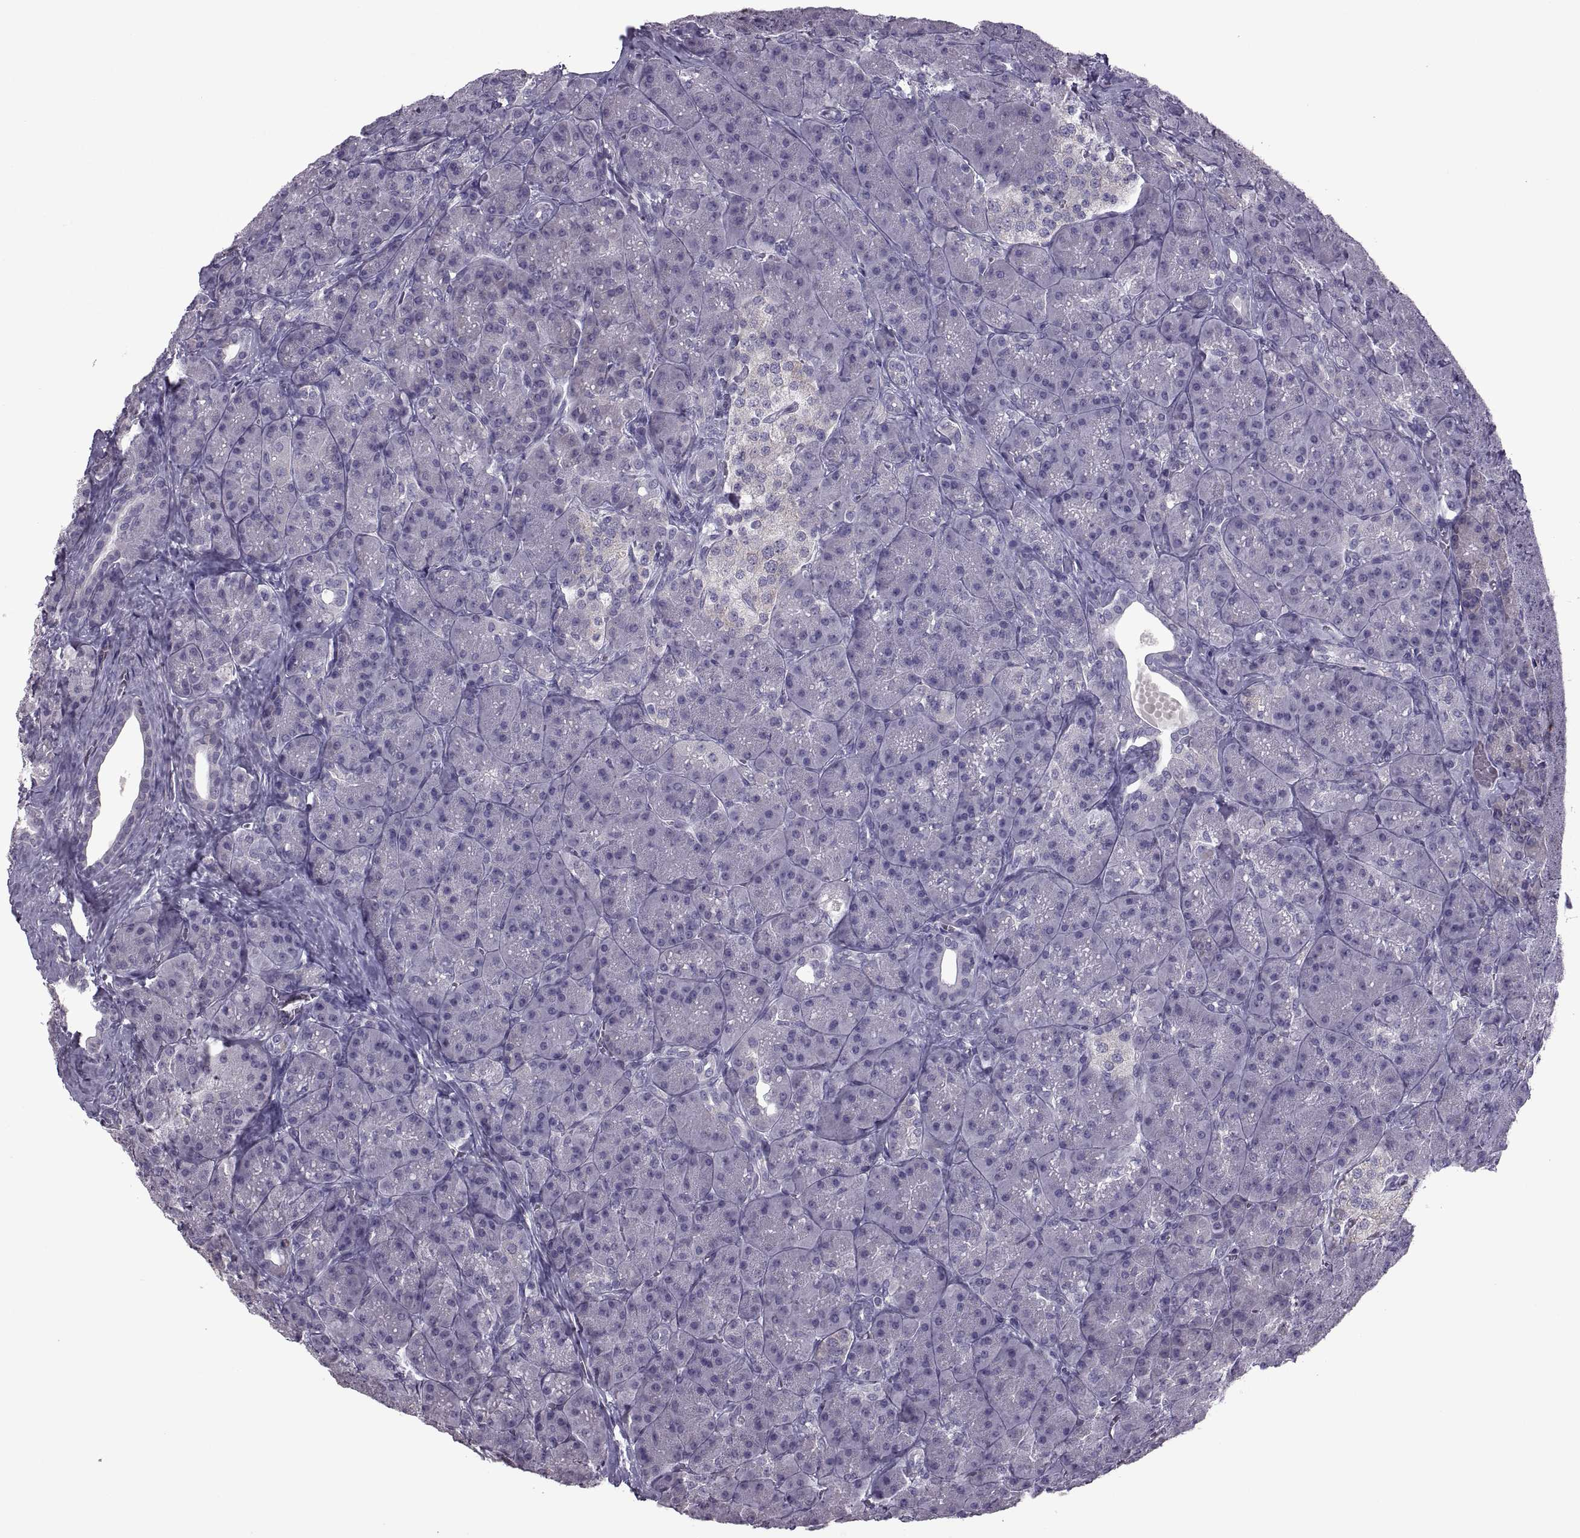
{"staining": {"intensity": "negative", "quantity": "none", "location": "none"}, "tissue": "pancreas", "cell_type": "Exocrine glandular cells", "image_type": "normal", "snomed": [{"axis": "morphology", "description": "Normal tissue, NOS"}, {"axis": "topography", "description": "Pancreas"}], "caption": "Protein analysis of normal pancreas shows no significant positivity in exocrine glandular cells.", "gene": "PABPC1", "patient": {"sex": "male", "age": 57}}